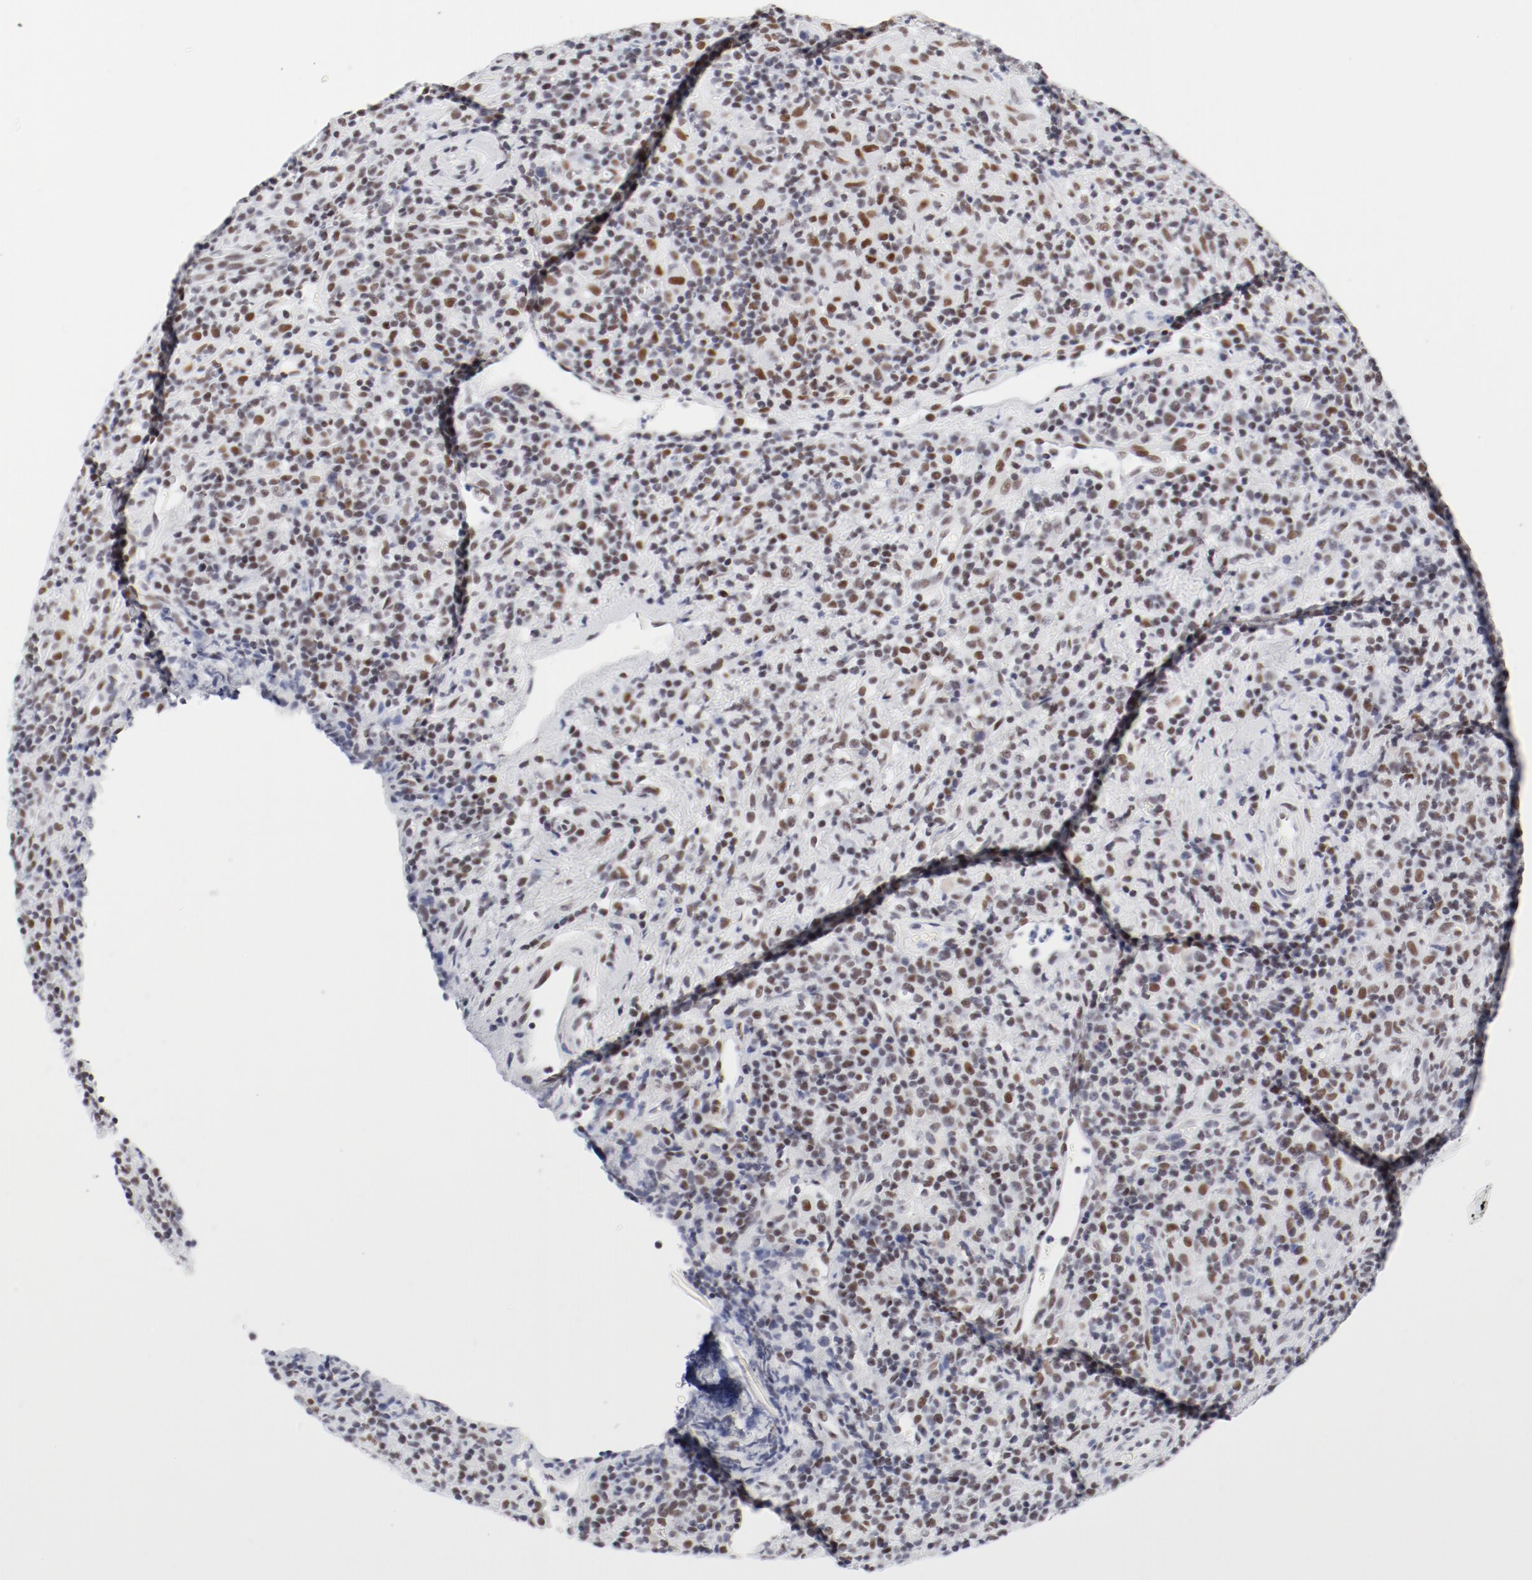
{"staining": {"intensity": "moderate", "quantity": "25%-75%", "location": "nuclear"}, "tissue": "lymphoma", "cell_type": "Tumor cells", "image_type": "cancer", "snomed": [{"axis": "morphology", "description": "Hodgkin's disease, NOS"}, {"axis": "topography", "description": "Lymph node"}], "caption": "Protein analysis of Hodgkin's disease tissue displays moderate nuclear expression in about 25%-75% of tumor cells.", "gene": "ATF2", "patient": {"sex": "male", "age": 65}}